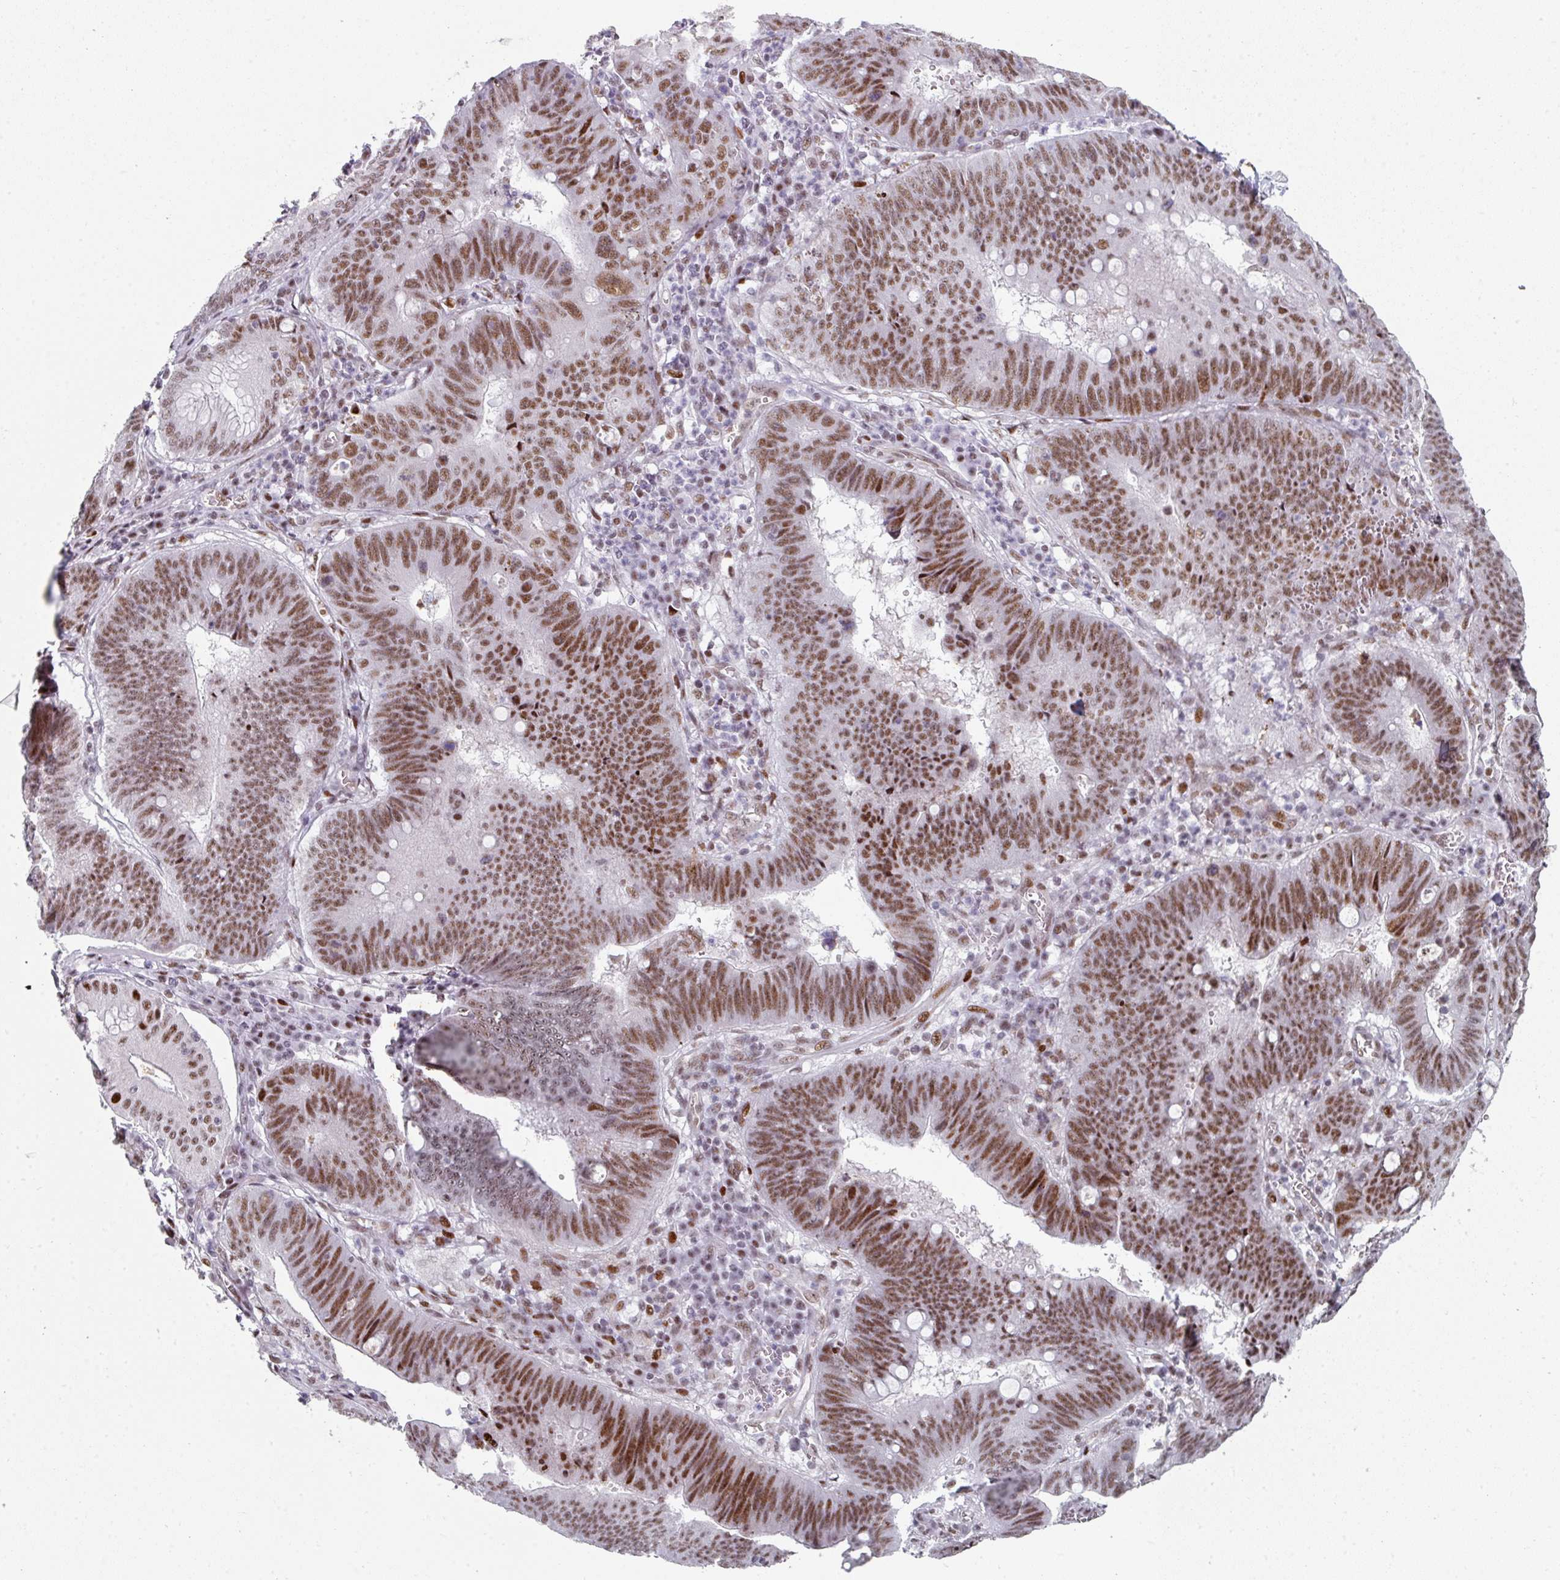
{"staining": {"intensity": "moderate", "quantity": ">75%", "location": "nuclear"}, "tissue": "stomach cancer", "cell_type": "Tumor cells", "image_type": "cancer", "snomed": [{"axis": "morphology", "description": "Adenocarcinoma, NOS"}, {"axis": "topography", "description": "Stomach"}], "caption": "Approximately >75% of tumor cells in stomach adenocarcinoma show moderate nuclear protein expression as visualized by brown immunohistochemical staining.", "gene": "SF3B5", "patient": {"sex": "male", "age": 59}}